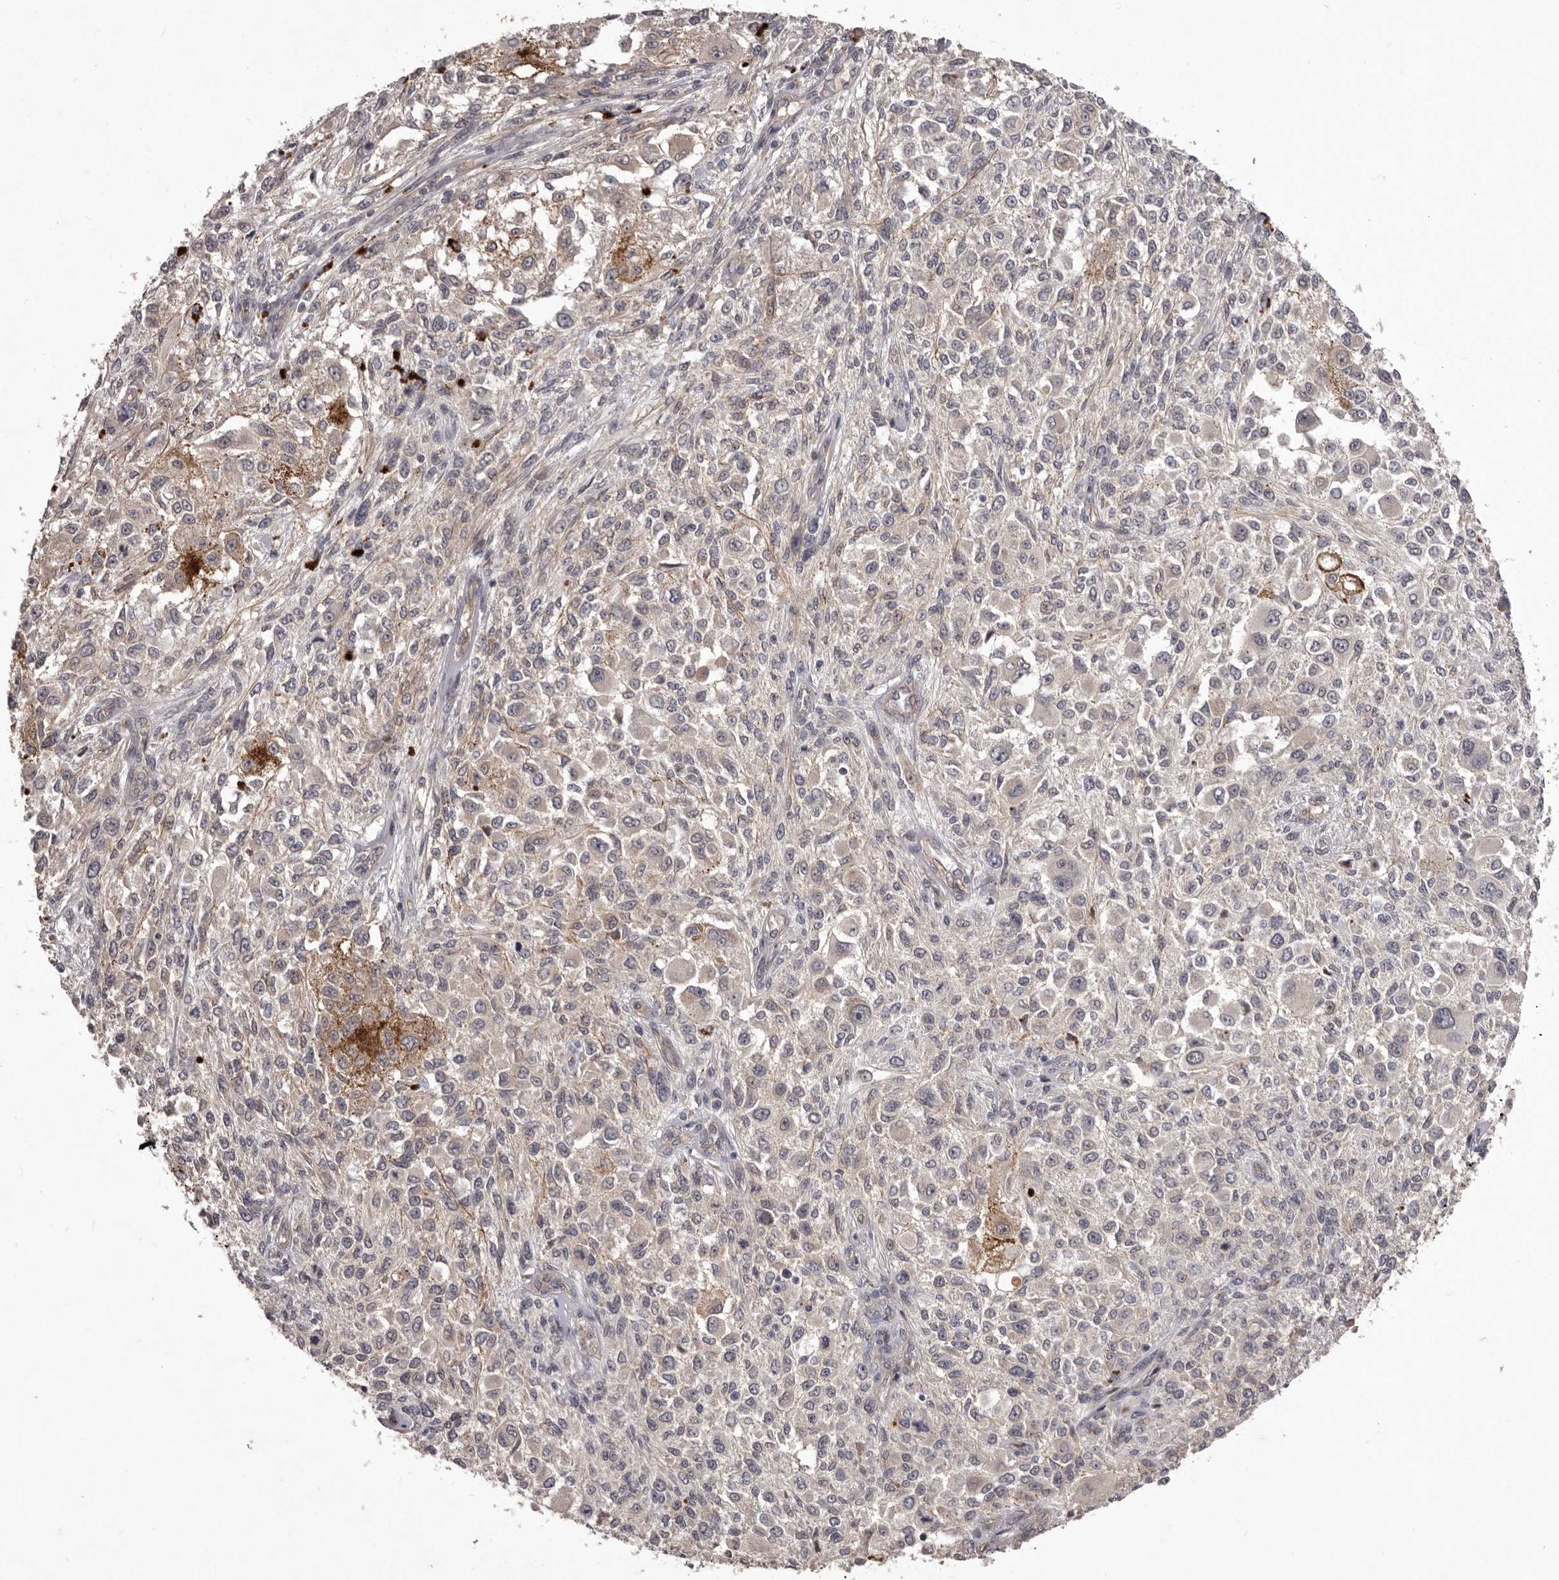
{"staining": {"intensity": "negative", "quantity": "none", "location": "none"}, "tissue": "melanoma", "cell_type": "Tumor cells", "image_type": "cancer", "snomed": [{"axis": "morphology", "description": "Necrosis, NOS"}, {"axis": "morphology", "description": "Malignant melanoma, NOS"}, {"axis": "topography", "description": "Skin"}], "caption": "High magnification brightfield microscopy of malignant melanoma stained with DAB (3,3'-diaminobenzidine) (brown) and counterstained with hematoxylin (blue): tumor cells show no significant expression.", "gene": "HBS1L", "patient": {"sex": "female", "age": 87}}